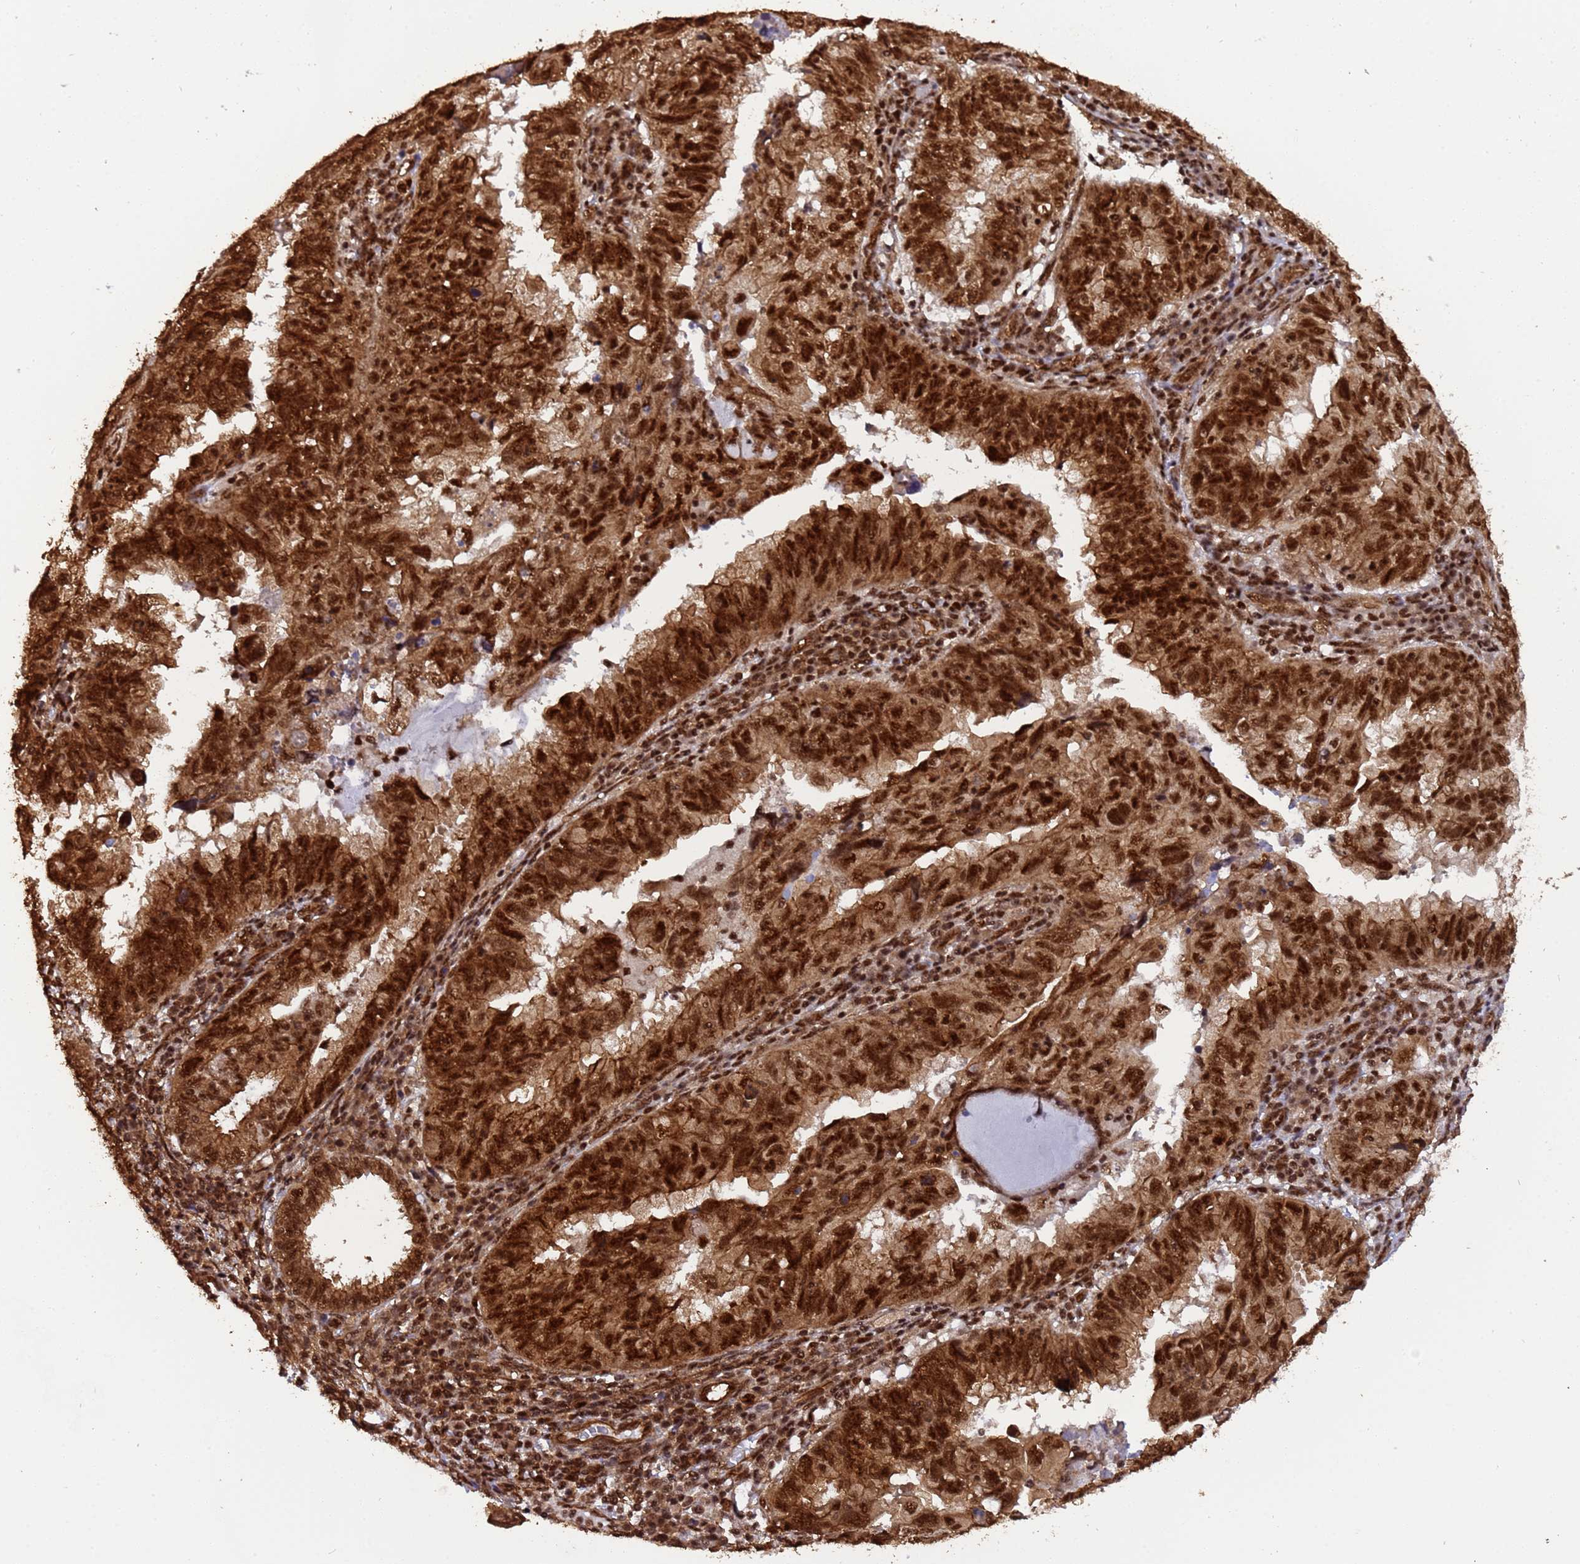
{"staining": {"intensity": "strong", "quantity": ">75%", "location": "cytoplasmic/membranous,nuclear"}, "tissue": "endometrial cancer", "cell_type": "Tumor cells", "image_type": "cancer", "snomed": [{"axis": "morphology", "description": "Adenocarcinoma, NOS"}, {"axis": "topography", "description": "Uterus"}], "caption": "Approximately >75% of tumor cells in human endometrial cancer reveal strong cytoplasmic/membranous and nuclear protein positivity as visualized by brown immunohistochemical staining.", "gene": "SYF2", "patient": {"sex": "female", "age": 77}}